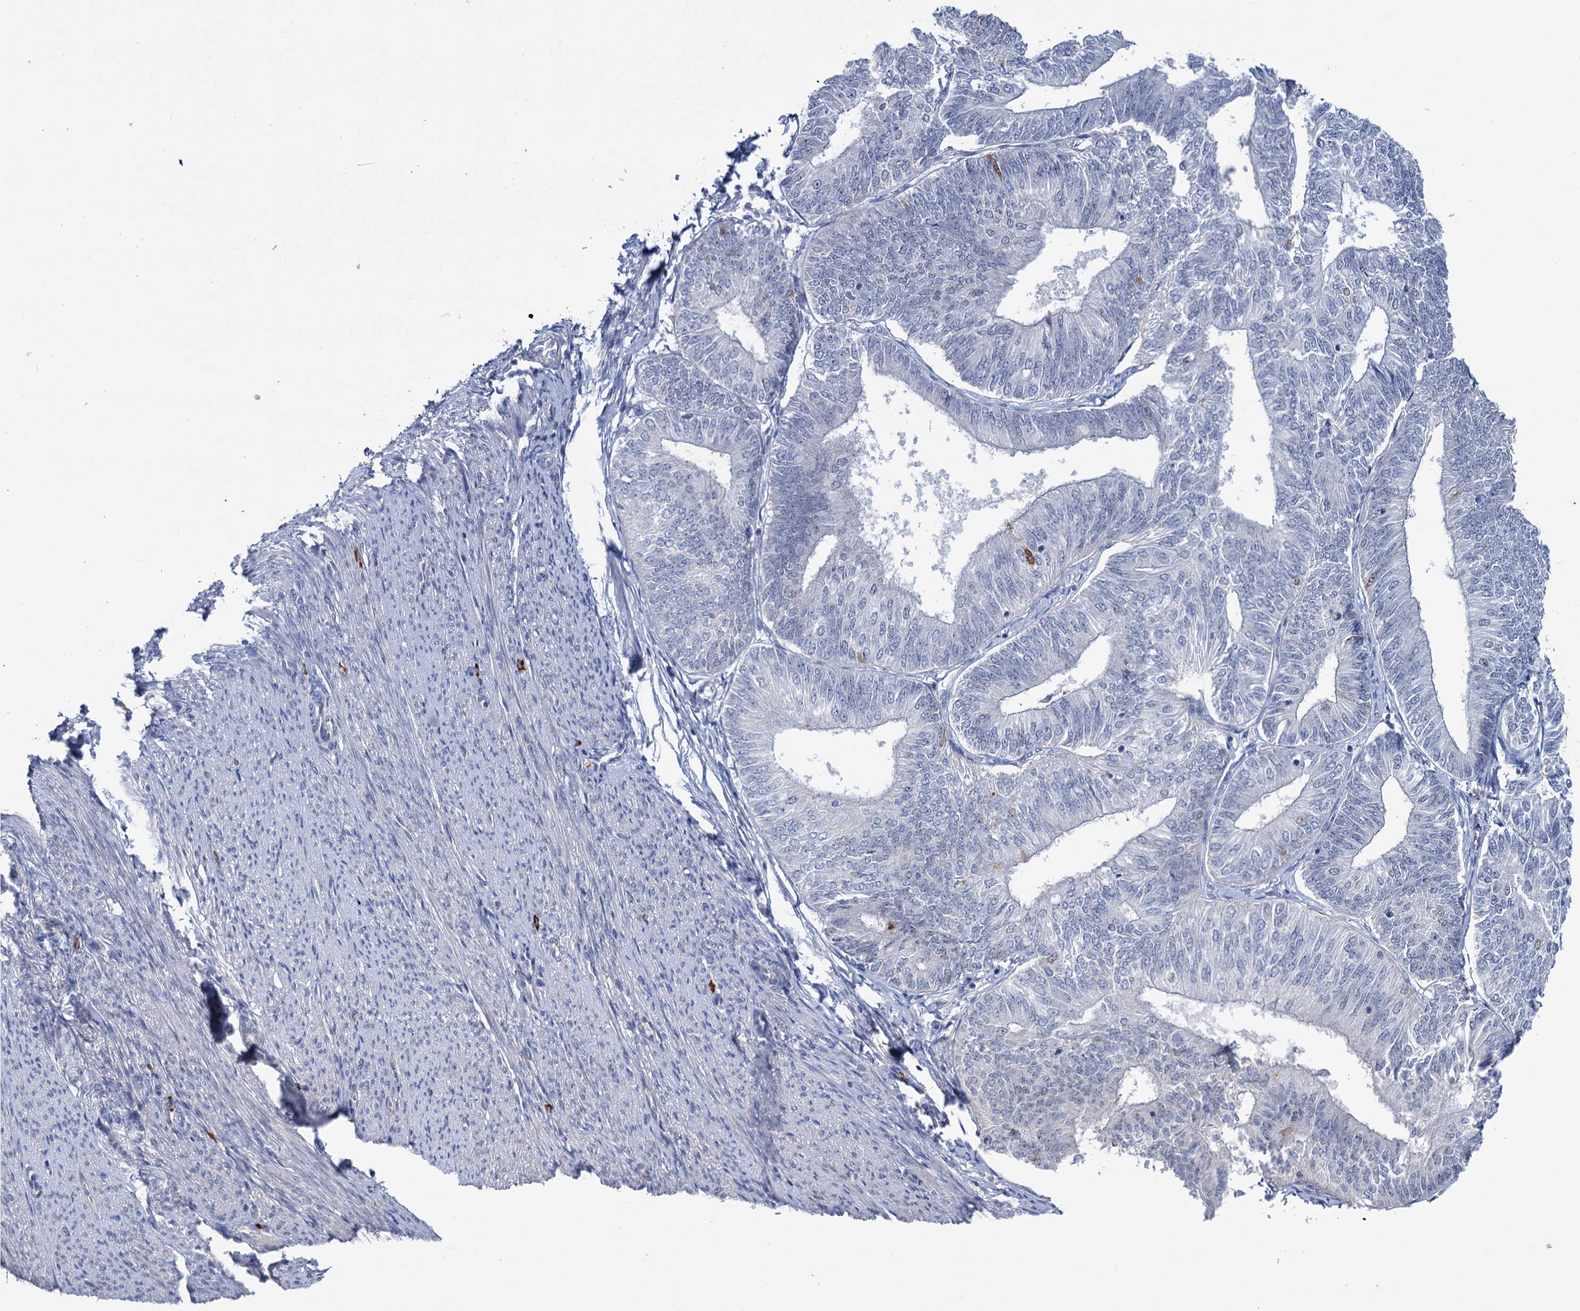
{"staining": {"intensity": "negative", "quantity": "none", "location": "none"}, "tissue": "endometrial cancer", "cell_type": "Tumor cells", "image_type": "cancer", "snomed": [{"axis": "morphology", "description": "Adenocarcinoma, NOS"}, {"axis": "topography", "description": "Endometrium"}], "caption": "High power microscopy histopathology image of an IHC micrograph of endometrial cancer (adenocarcinoma), revealing no significant expression in tumor cells. (Brightfield microscopy of DAB immunohistochemistry at high magnification).", "gene": "FAM111B", "patient": {"sex": "female", "age": 58}}